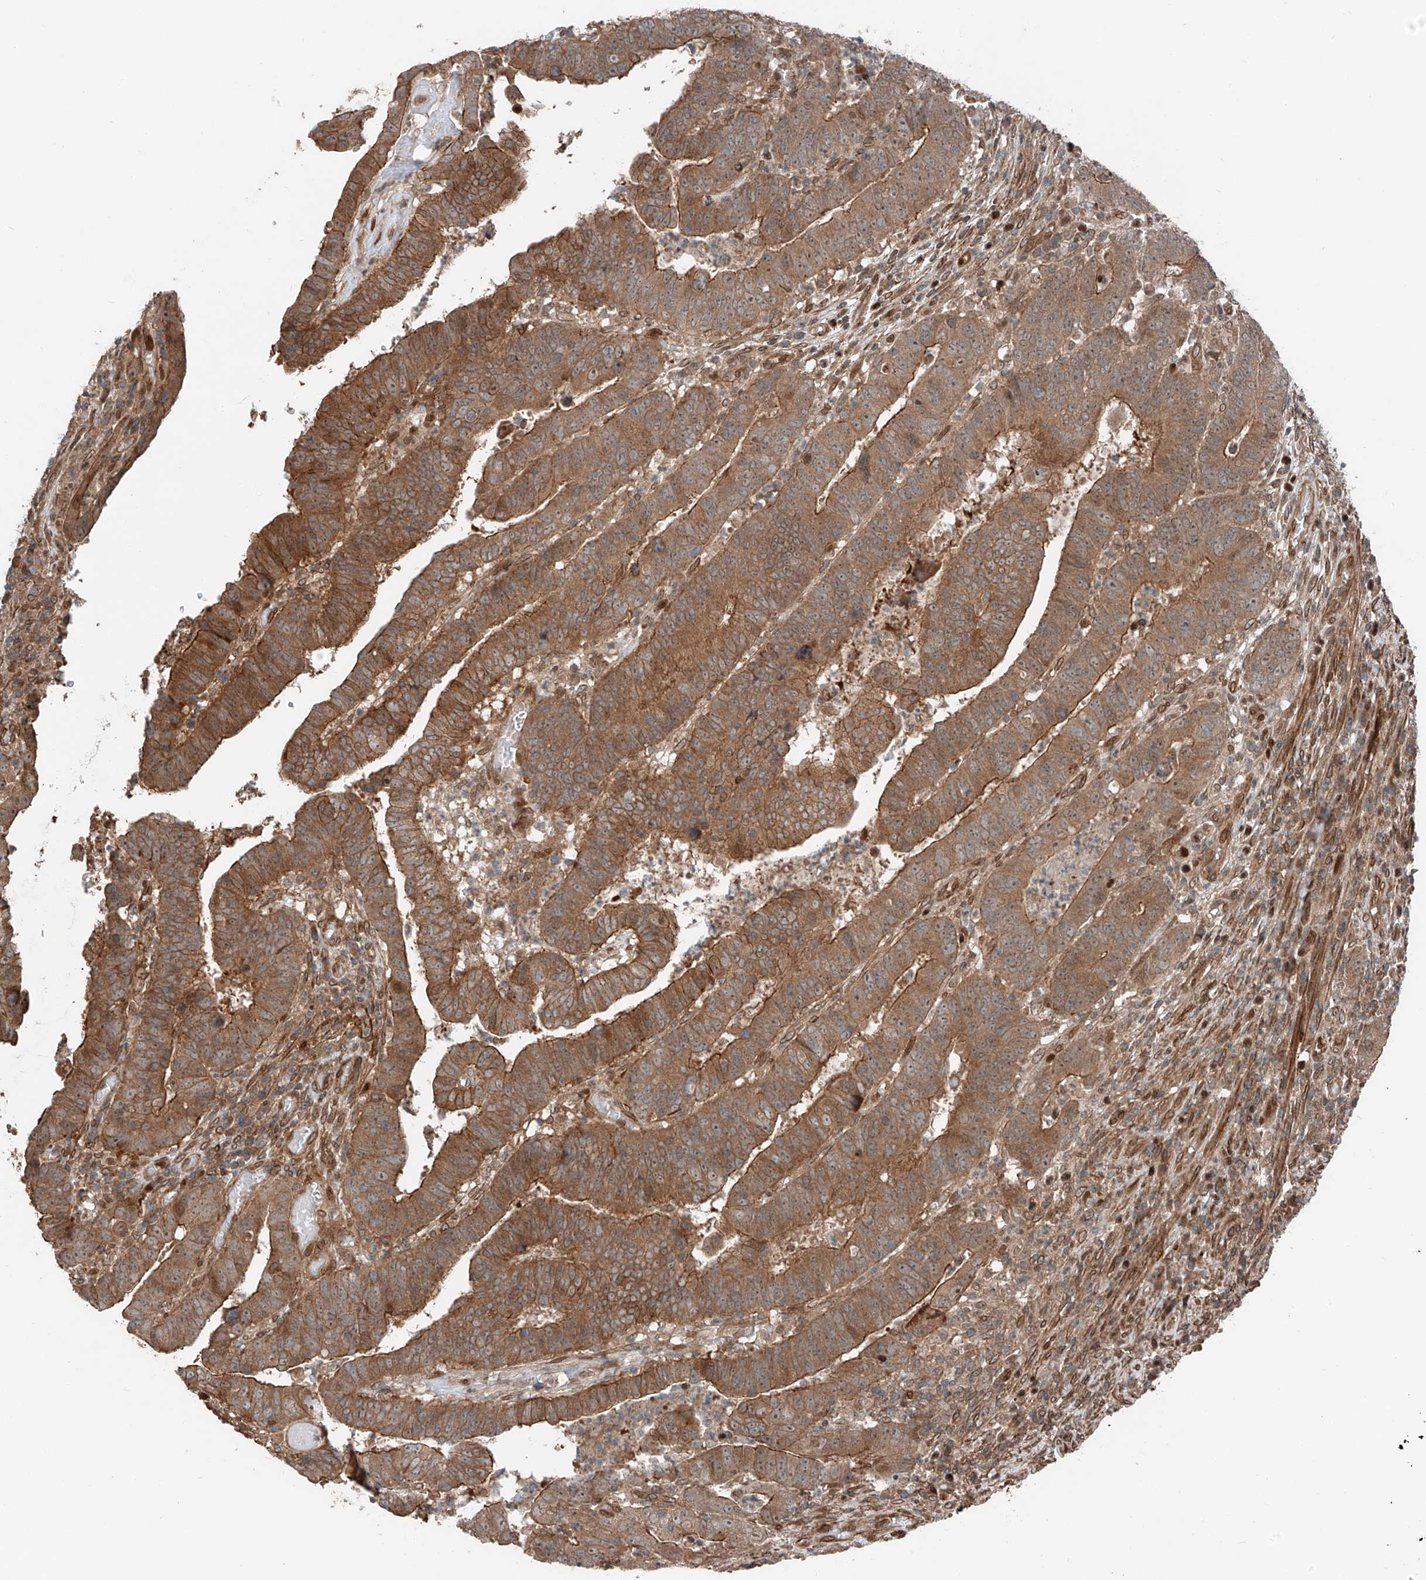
{"staining": {"intensity": "moderate", "quantity": ">75%", "location": "cytoplasmic/membranous"}, "tissue": "colorectal cancer", "cell_type": "Tumor cells", "image_type": "cancer", "snomed": [{"axis": "morphology", "description": "Normal tissue, NOS"}, {"axis": "morphology", "description": "Adenocarcinoma, NOS"}, {"axis": "topography", "description": "Rectum"}], "caption": "An immunohistochemistry (IHC) histopathology image of tumor tissue is shown. Protein staining in brown highlights moderate cytoplasmic/membranous positivity in colorectal cancer (adenocarcinoma) within tumor cells.", "gene": "CEP162", "patient": {"sex": "female", "age": 65}}